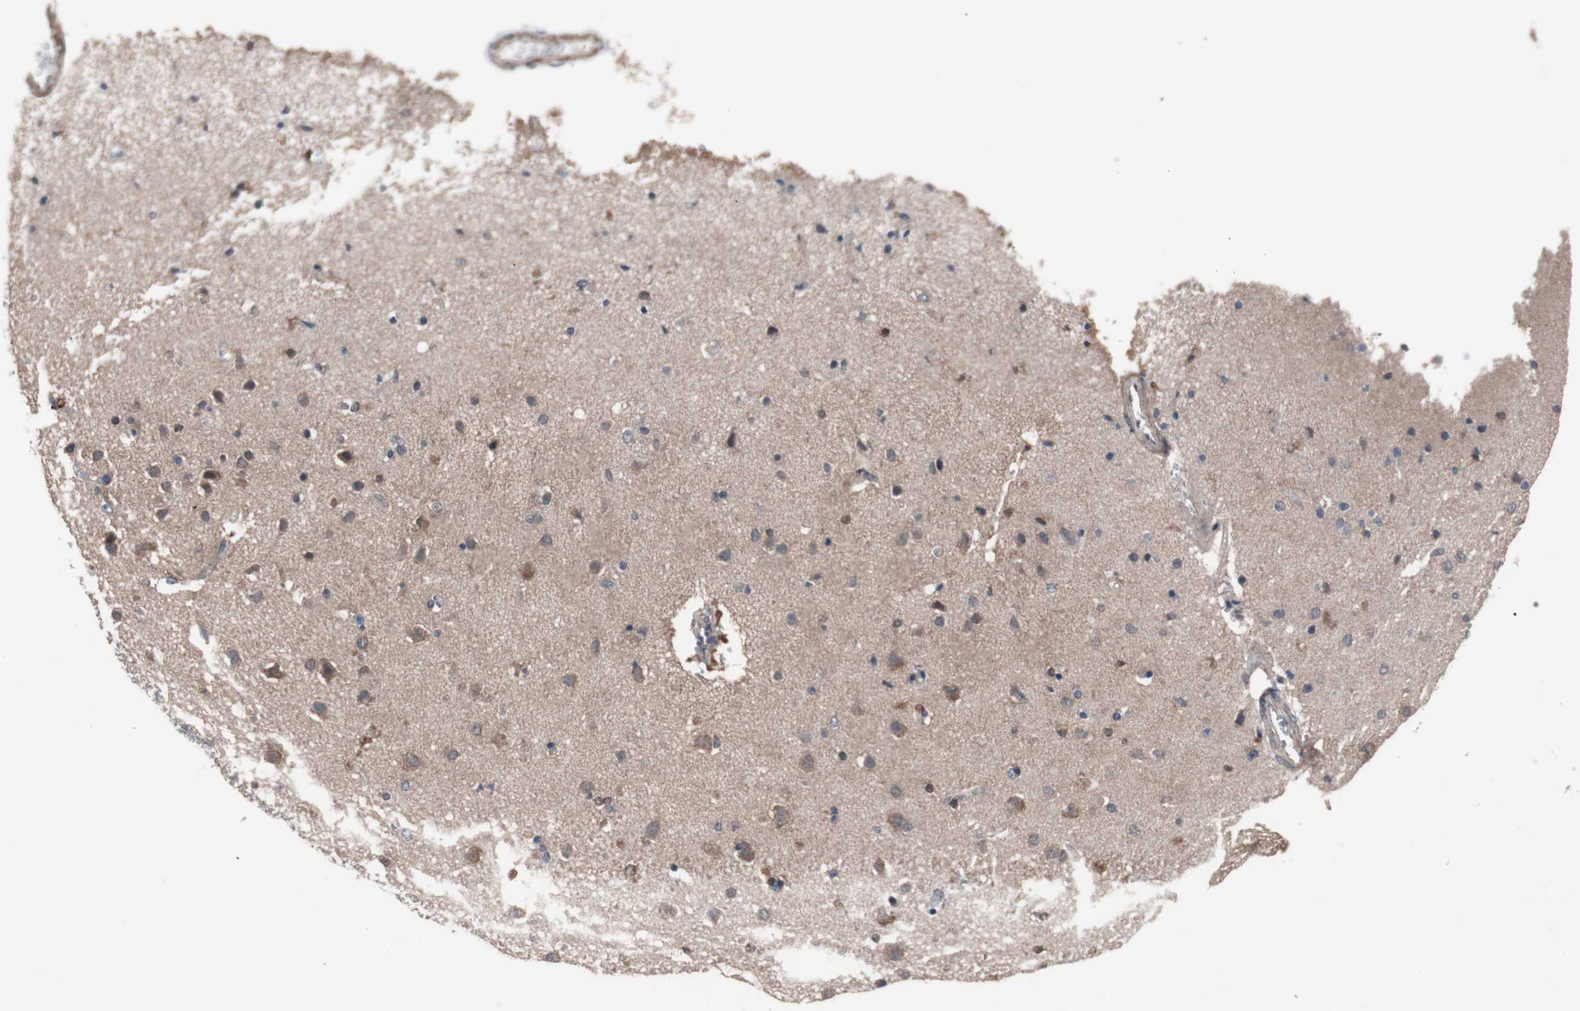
{"staining": {"intensity": "weak", "quantity": ">75%", "location": "cytoplasmic/membranous"}, "tissue": "cerebral cortex", "cell_type": "Endothelial cells", "image_type": "normal", "snomed": [{"axis": "morphology", "description": "Normal tissue, NOS"}, {"axis": "topography", "description": "Cerebral cortex"}], "caption": "Immunohistochemistry image of normal cerebral cortex stained for a protein (brown), which reveals low levels of weak cytoplasmic/membranous staining in approximately >75% of endothelial cells.", "gene": "ATG7", "patient": {"sex": "female", "age": 54}}